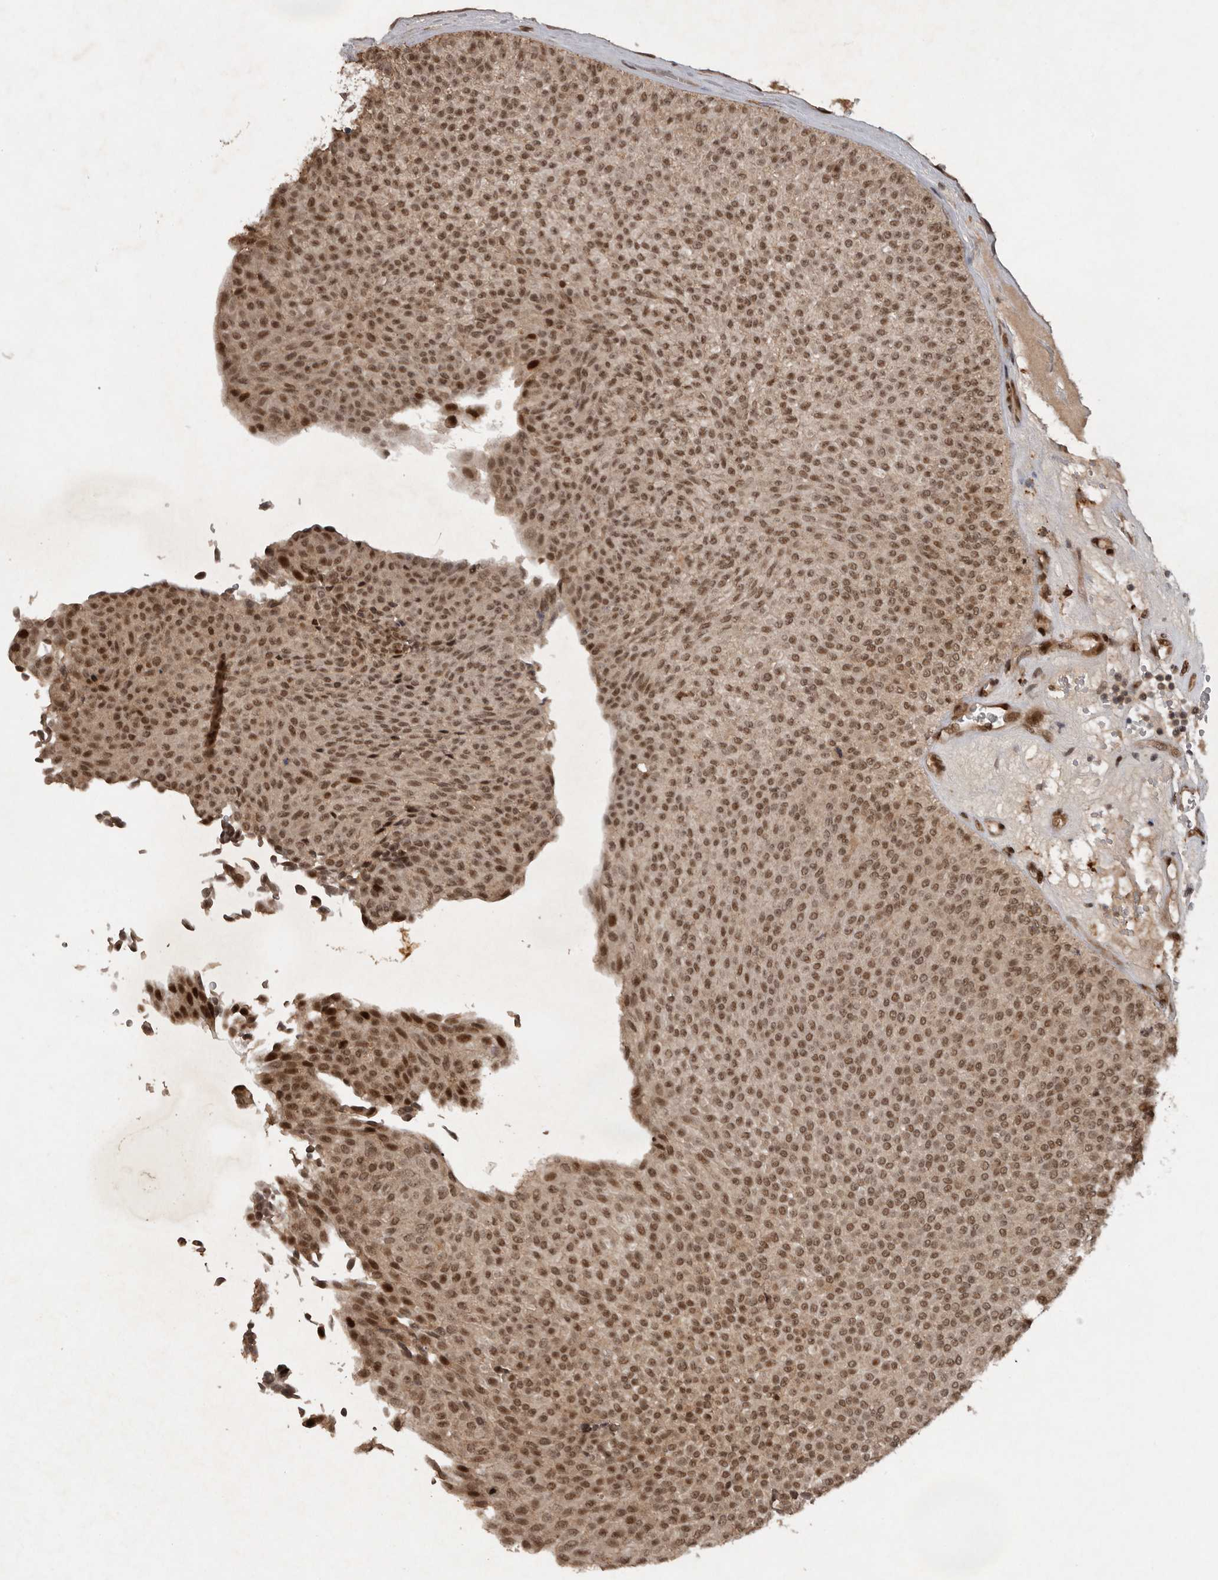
{"staining": {"intensity": "moderate", "quantity": ">75%", "location": "nuclear"}, "tissue": "urothelial cancer", "cell_type": "Tumor cells", "image_type": "cancer", "snomed": [{"axis": "morphology", "description": "Urothelial carcinoma, Low grade"}, {"axis": "topography", "description": "Urinary bladder"}], "caption": "High-magnification brightfield microscopy of urothelial cancer stained with DAB (brown) and counterstained with hematoxylin (blue). tumor cells exhibit moderate nuclear positivity is identified in about>75% of cells.", "gene": "CDC27", "patient": {"sex": "male", "age": 78}}